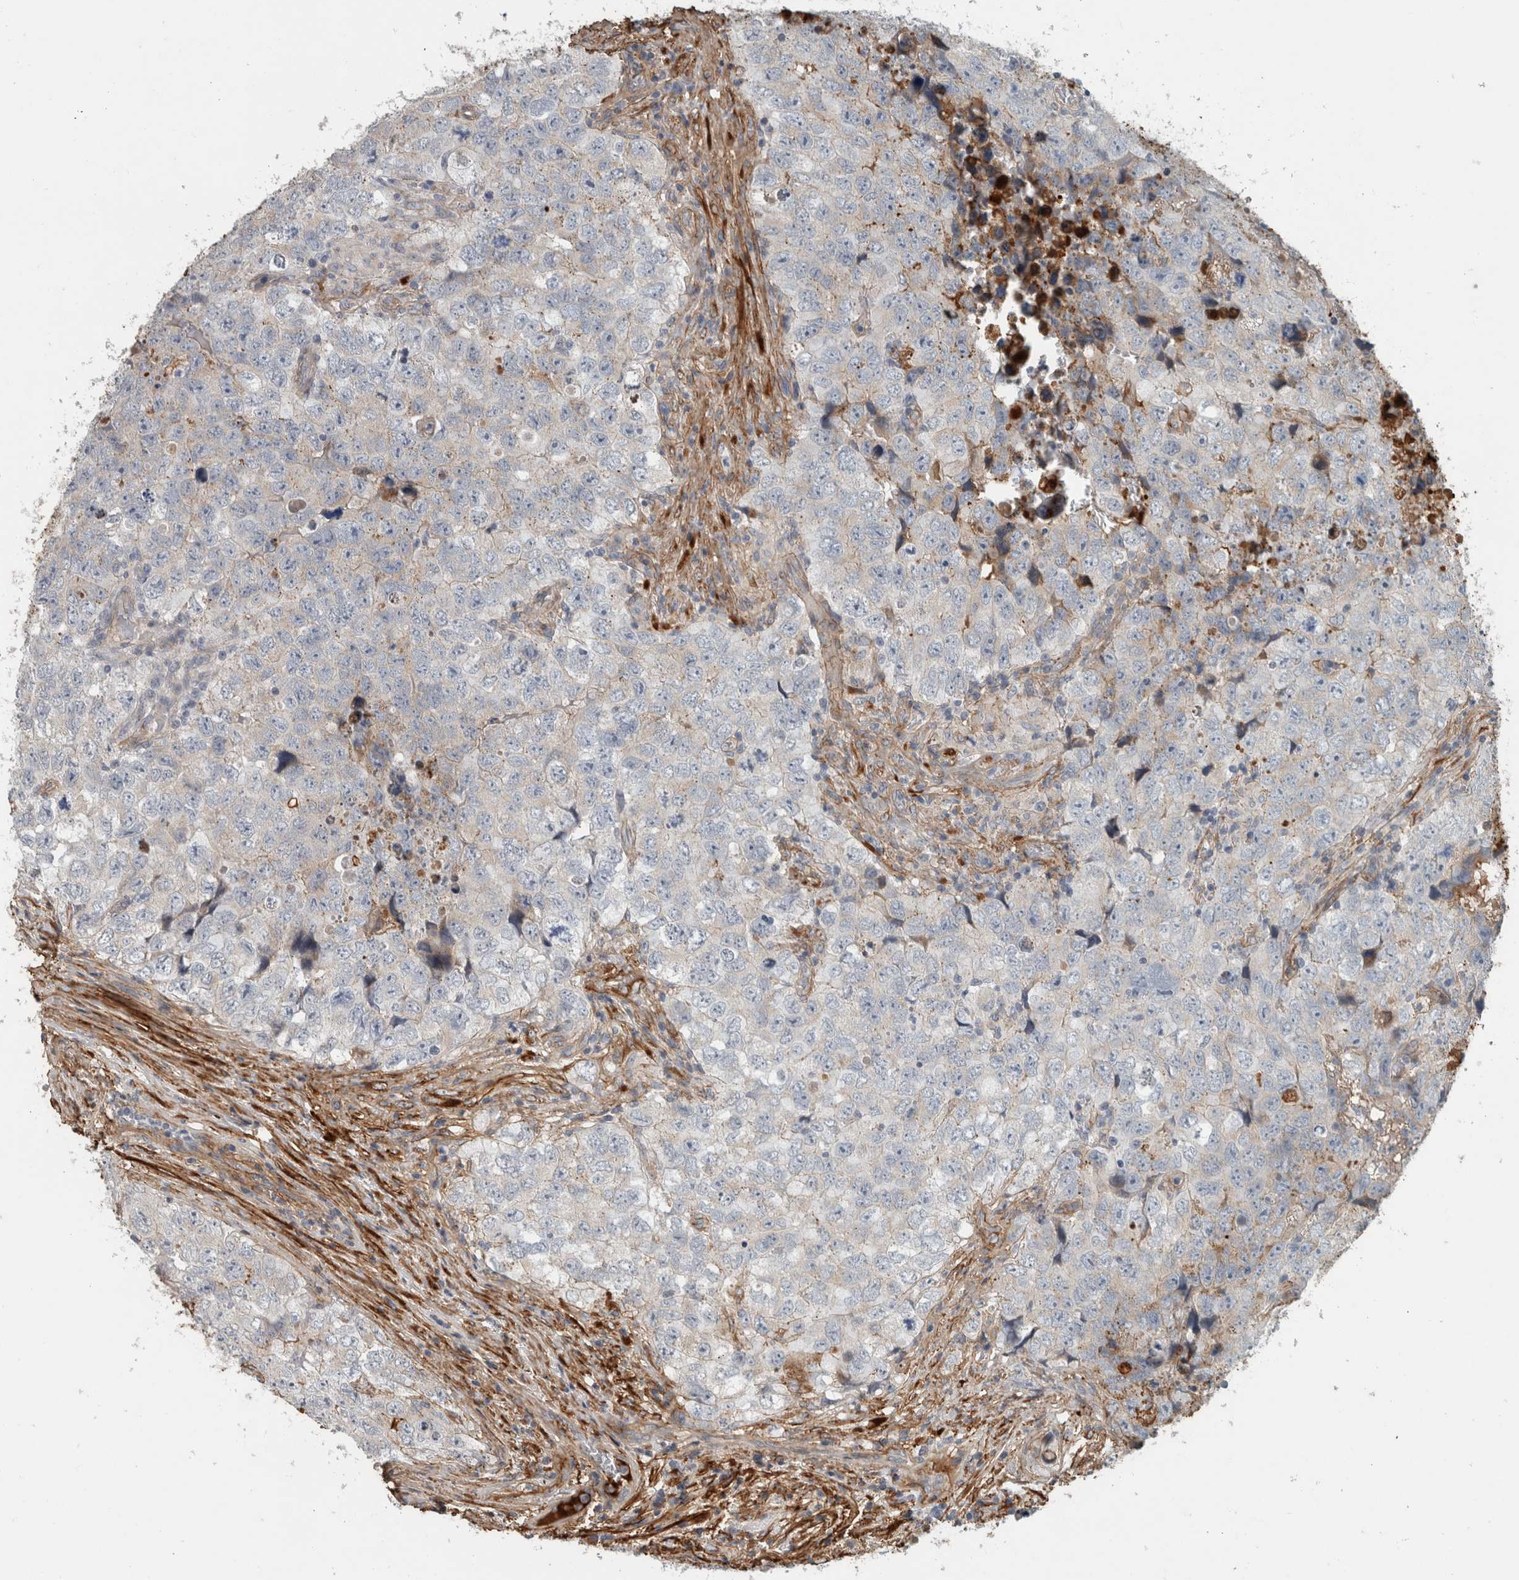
{"staining": {"intensity": "weak", "quantity": "<25%", "location": "cytoplasmic/membranous"}, "tissue": "testis cancer", "cell_type": "Tumor cells", "image_type": "cancer", "snomed": [{"axis": "morphology", "description": "Seminoma, NOS"}, {"axis": "morphology", "description": "Carcinoma, Embryonal, NOS"}, {"axis": "topography", "description": "Testis"}], "caption": "Tumor cells are negative for protein expression in human testis seminoma.", "gene": "FN1", "patient": {"sex": "male", "age": 43}}